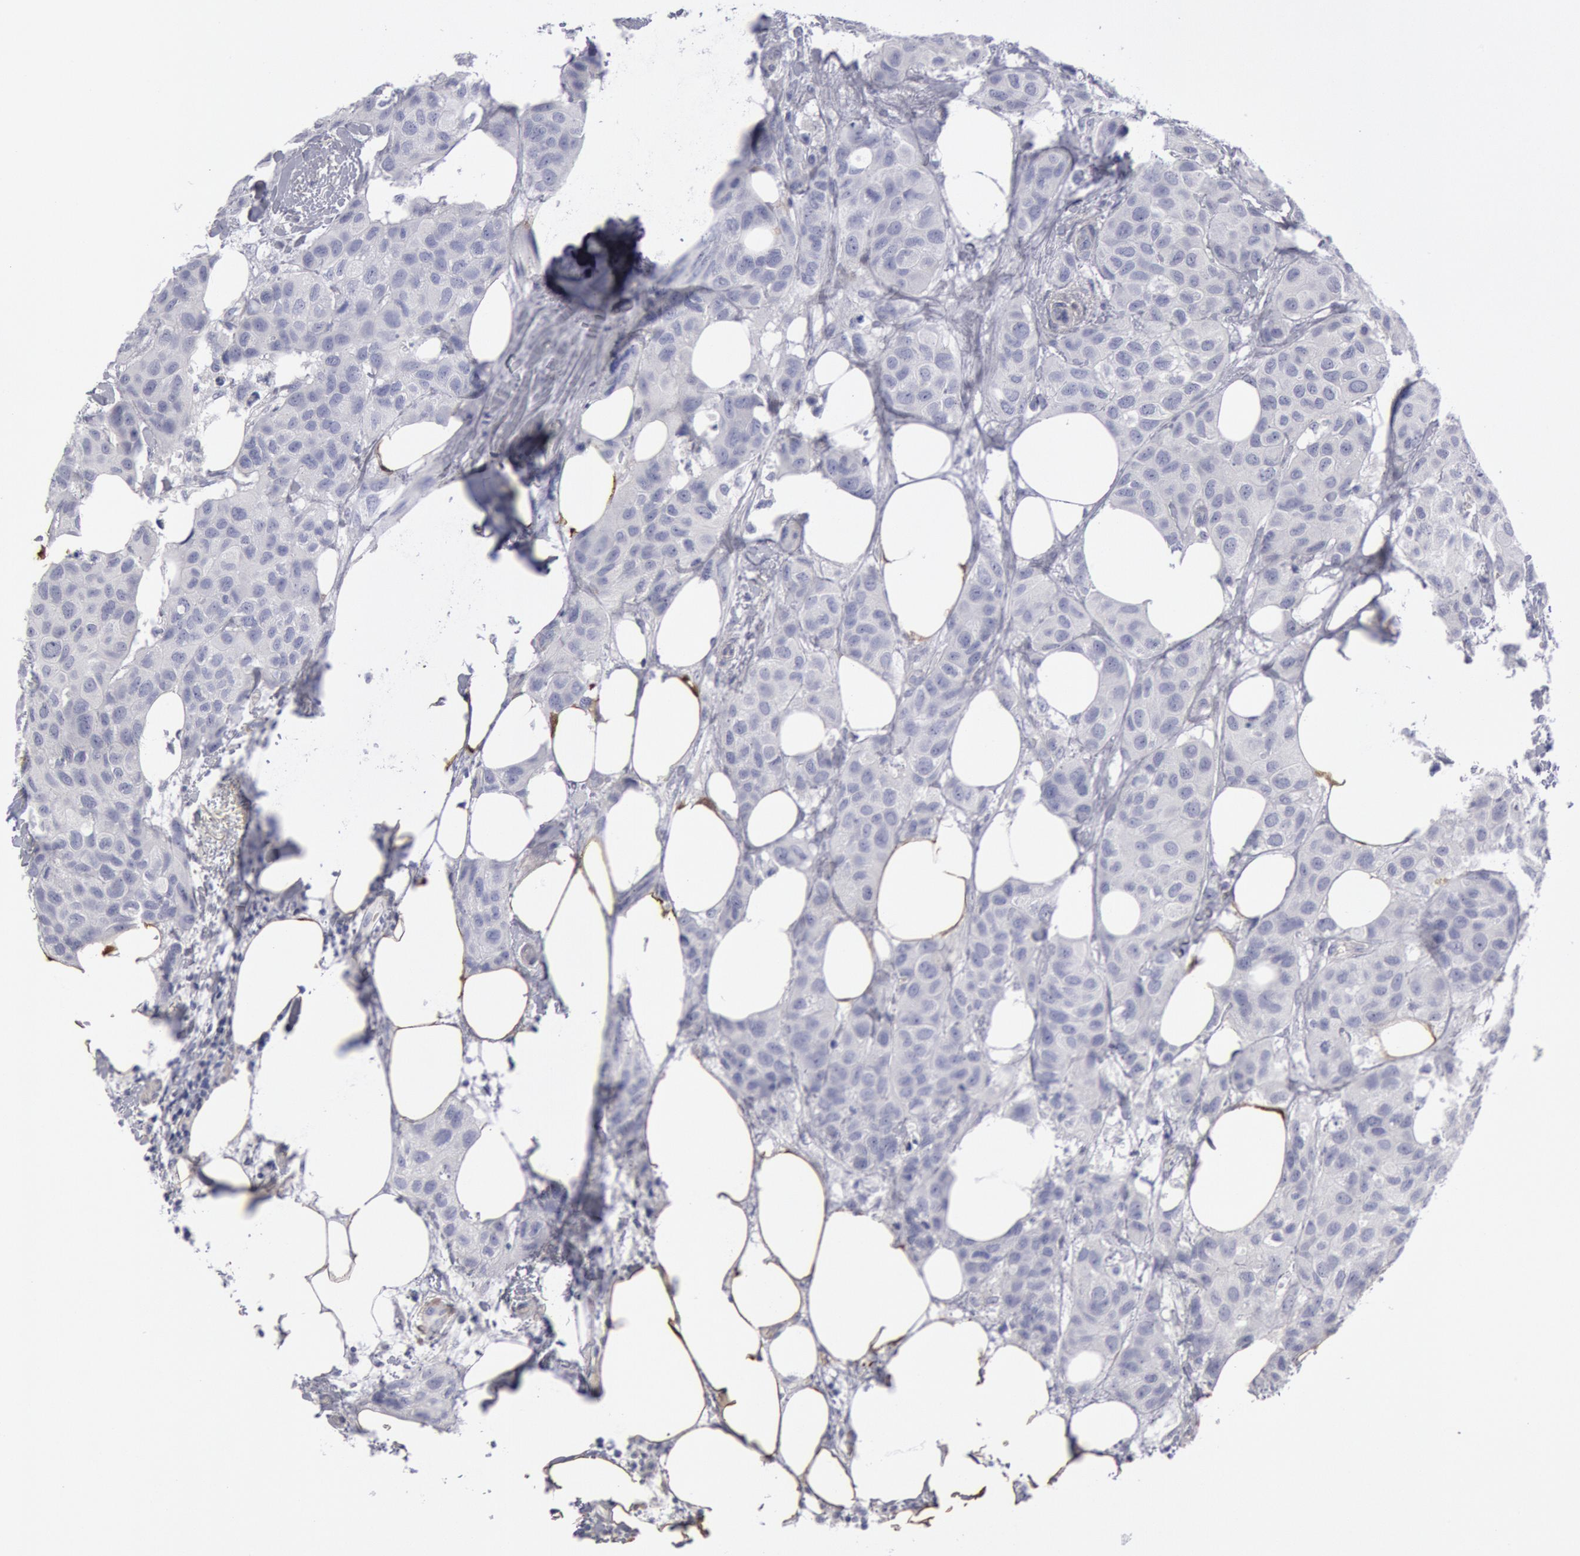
{"staining": {"intensity": "negative", "quantity": "none", "location": "none"}, "tissue": "breast cancer", "cell_type": "Tumor cells", "image_type": "cancer", "snomed": [{"axis": "morphology", "description": "Duct carcinoma"}, {"axis": "topography", "description": "Breast"}], "caption": "Human breast infiltrating ductal carcinoma stained for a protein using immunohistochemistry (IHC) displays no staining in tumor cells.", "gene": "FHL1", "patient": {"sex": "female", "age": 68}}